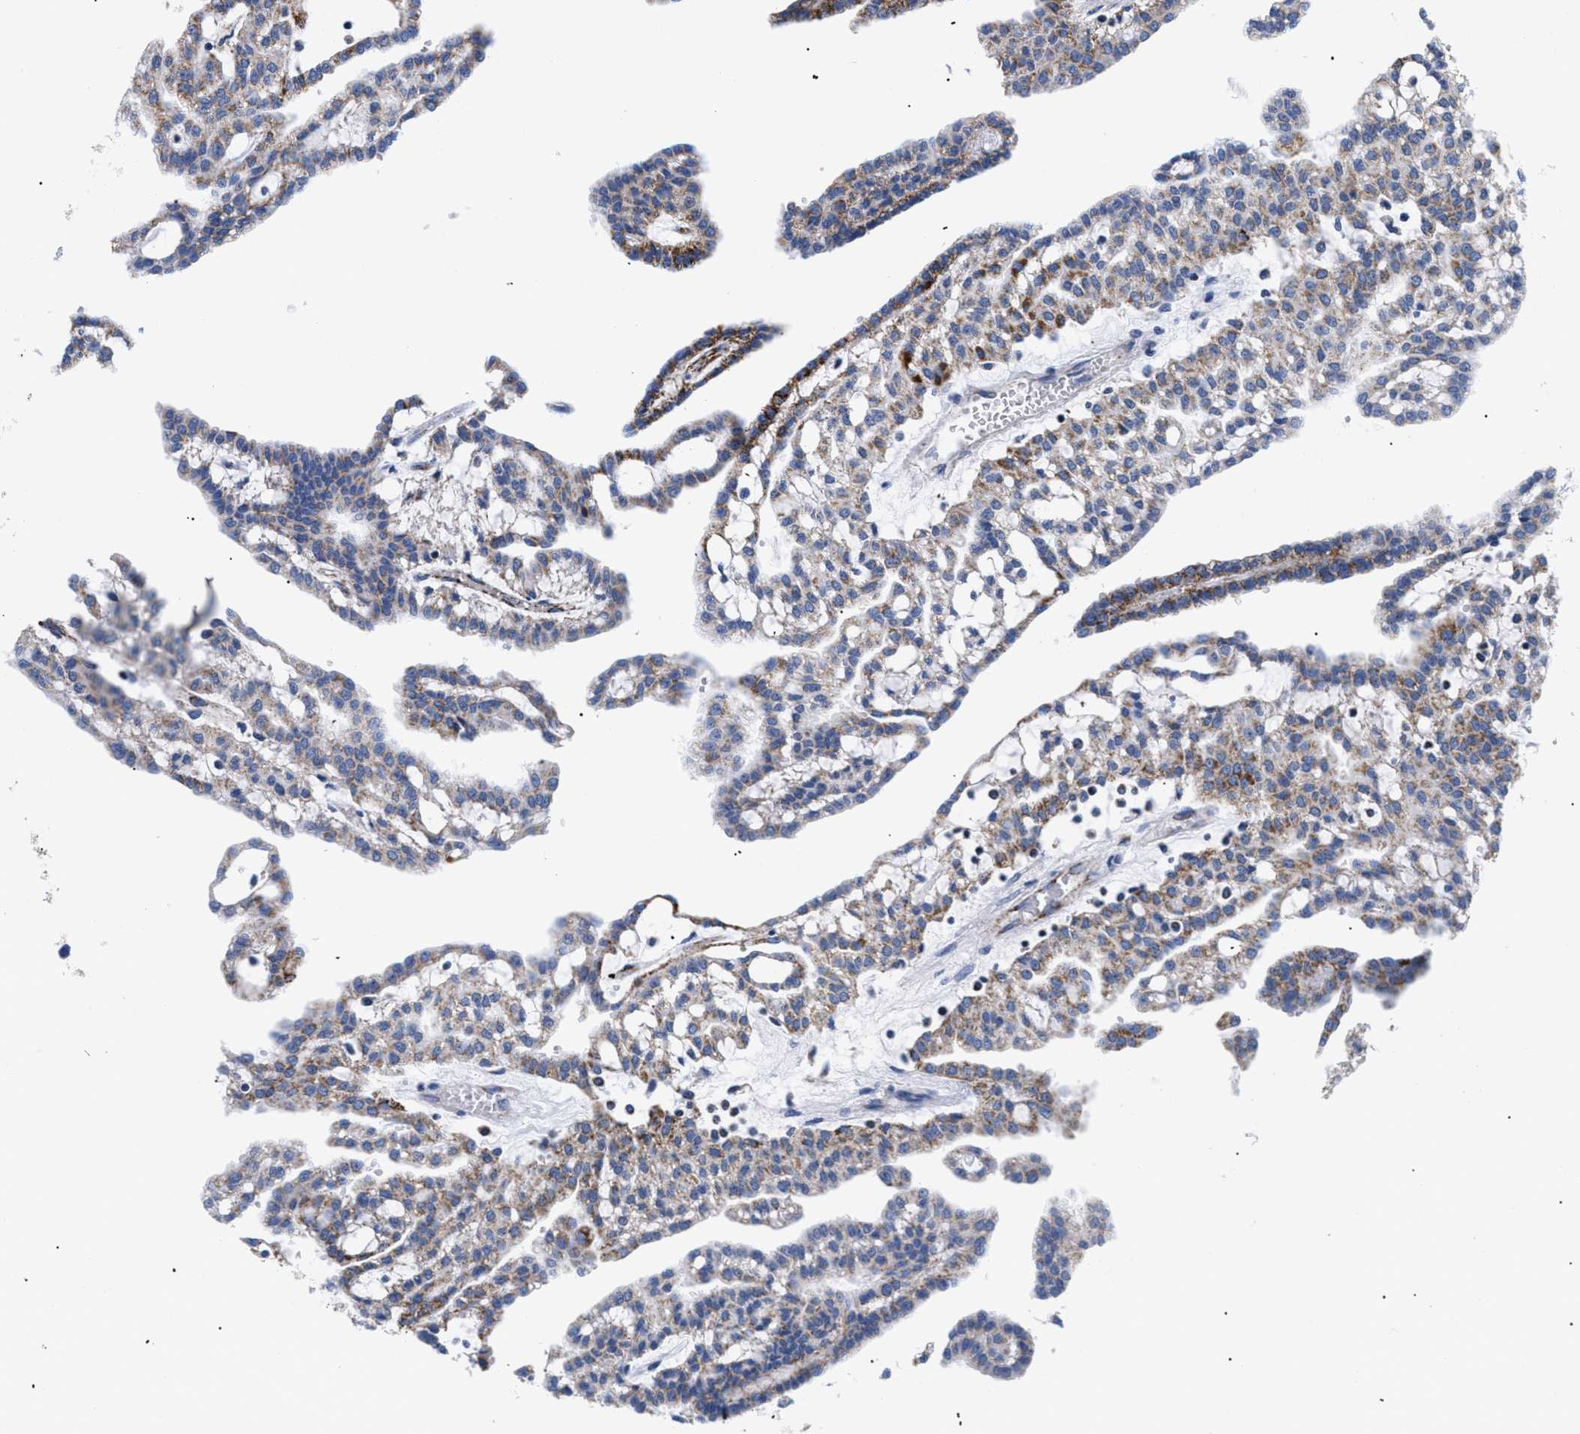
{"staining": {"intensity": "moderate", "quantity": "25%-75%", "location": "cytoplasmic/membranous"}, "tissue": "renal cancer", "cell_type": "Tumor cells", "image_type": "cancer", "snomed": [{"axis": "morphology", "description": "Adenocarcinoma, NOS"}, {"axis": "topography", "description": "Kidney"}], "caption": "Protein expression by immunohistochemistry (IHC) displays moderate cytoplasmic/membranous expression in about 25%-75% of tumor cells in adenocarcinoma (renal).", "gene": "GPR149", "patient": {"sex": "male", "age": 63}}